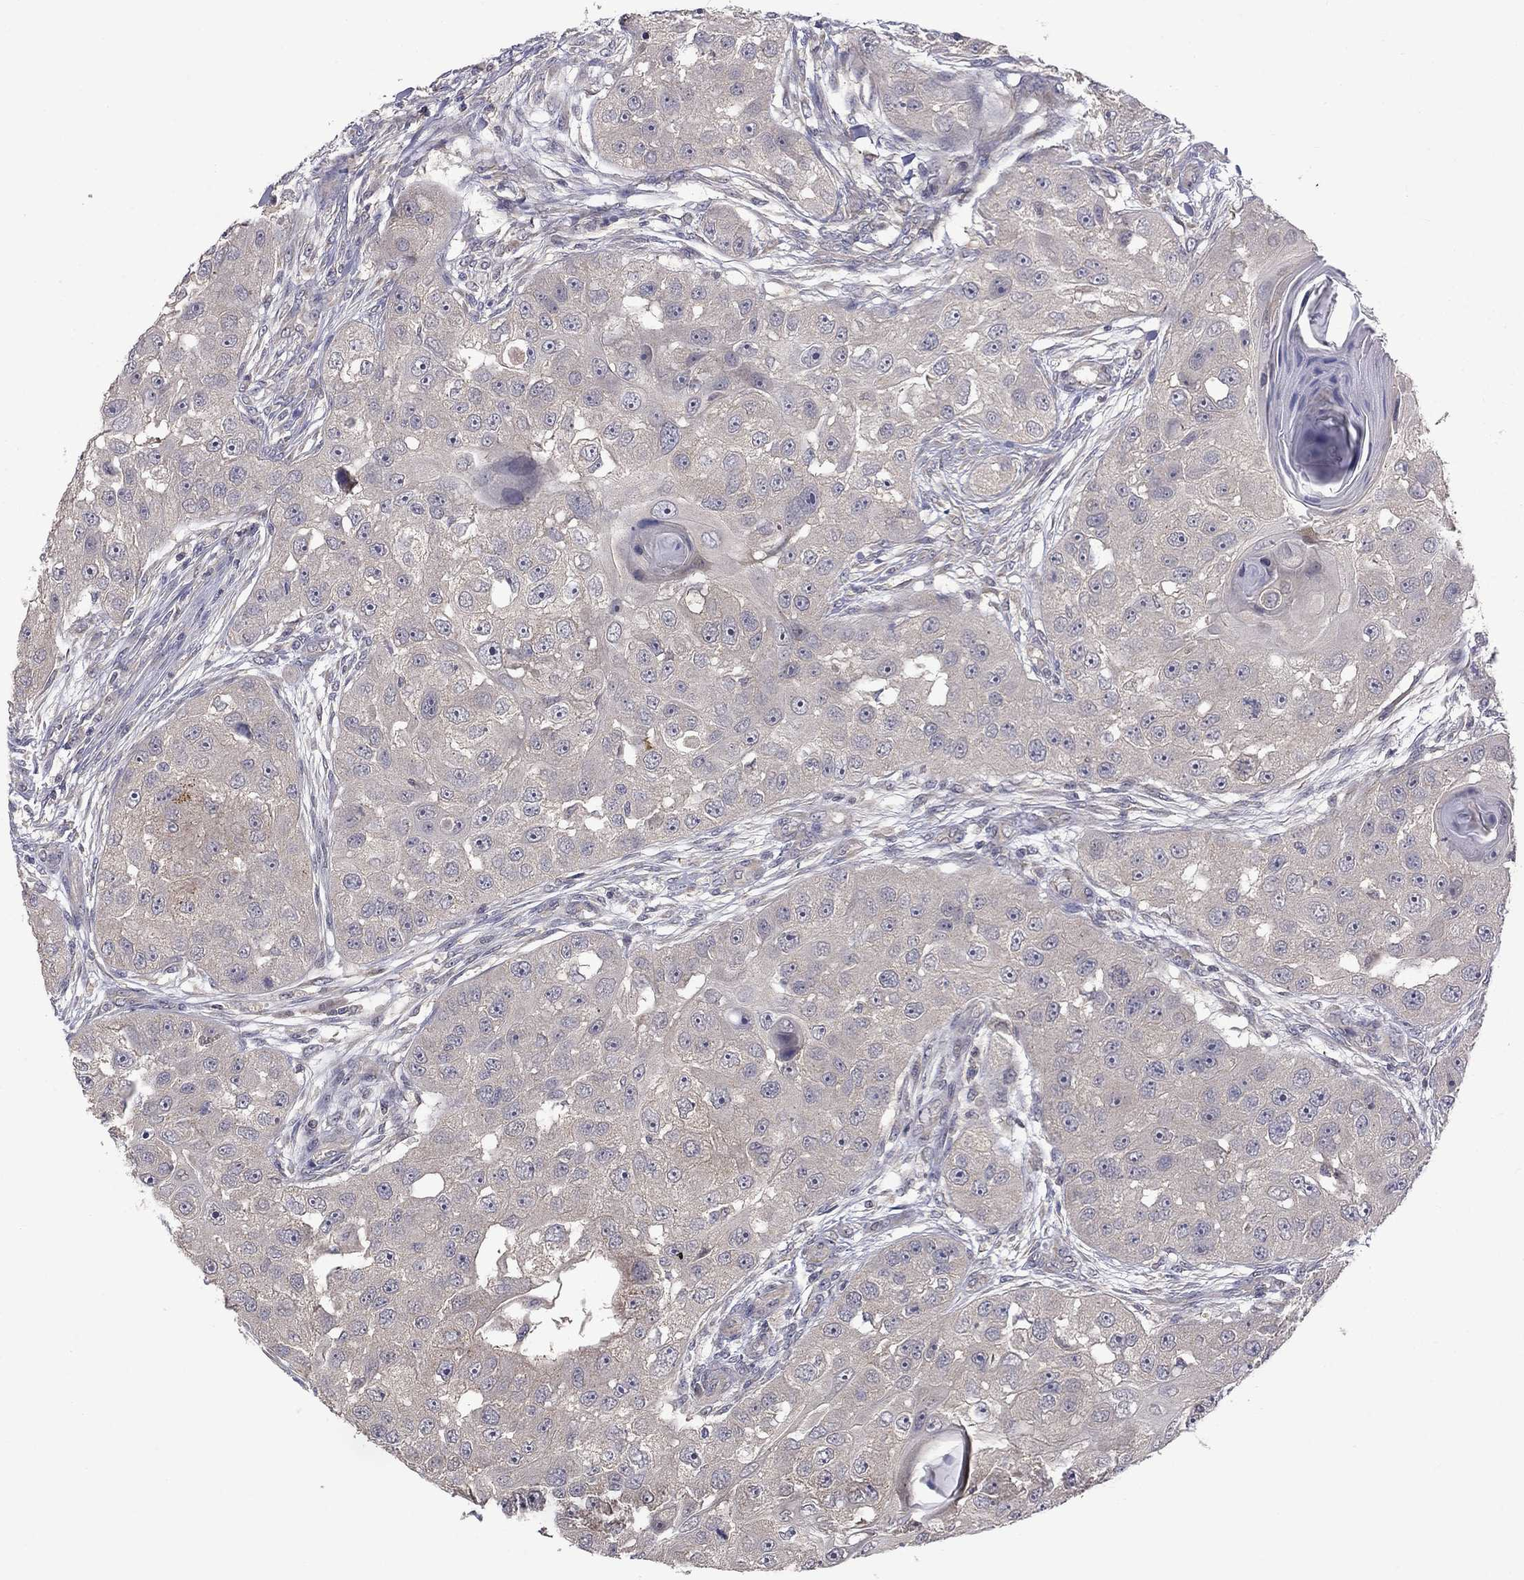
{"staining": {"intensity": "negative", "quantity": "none", "location": "none"}, "tissue": "head and neck cancer", "cell_type": "Tumor cells", "image_type": "cancer", "snomed": [{"axis": "morphology", "description": "Squamous cell carcinoma, NOS"}, {"axis": "topography", "description": "Head-Neck"}], "caption": "Histopathology image shows no significant protein expression in tumor cells of squamous cell carcinoma (head and neck). Brightfield microscopy of IHC stained with DAB (3,3'-diaminobenzidine) (brown) and hematoxylin (blue), captured at high magnification.", "gene": "SLC39A14", "patient": {"sex": "male", "age": 51}}